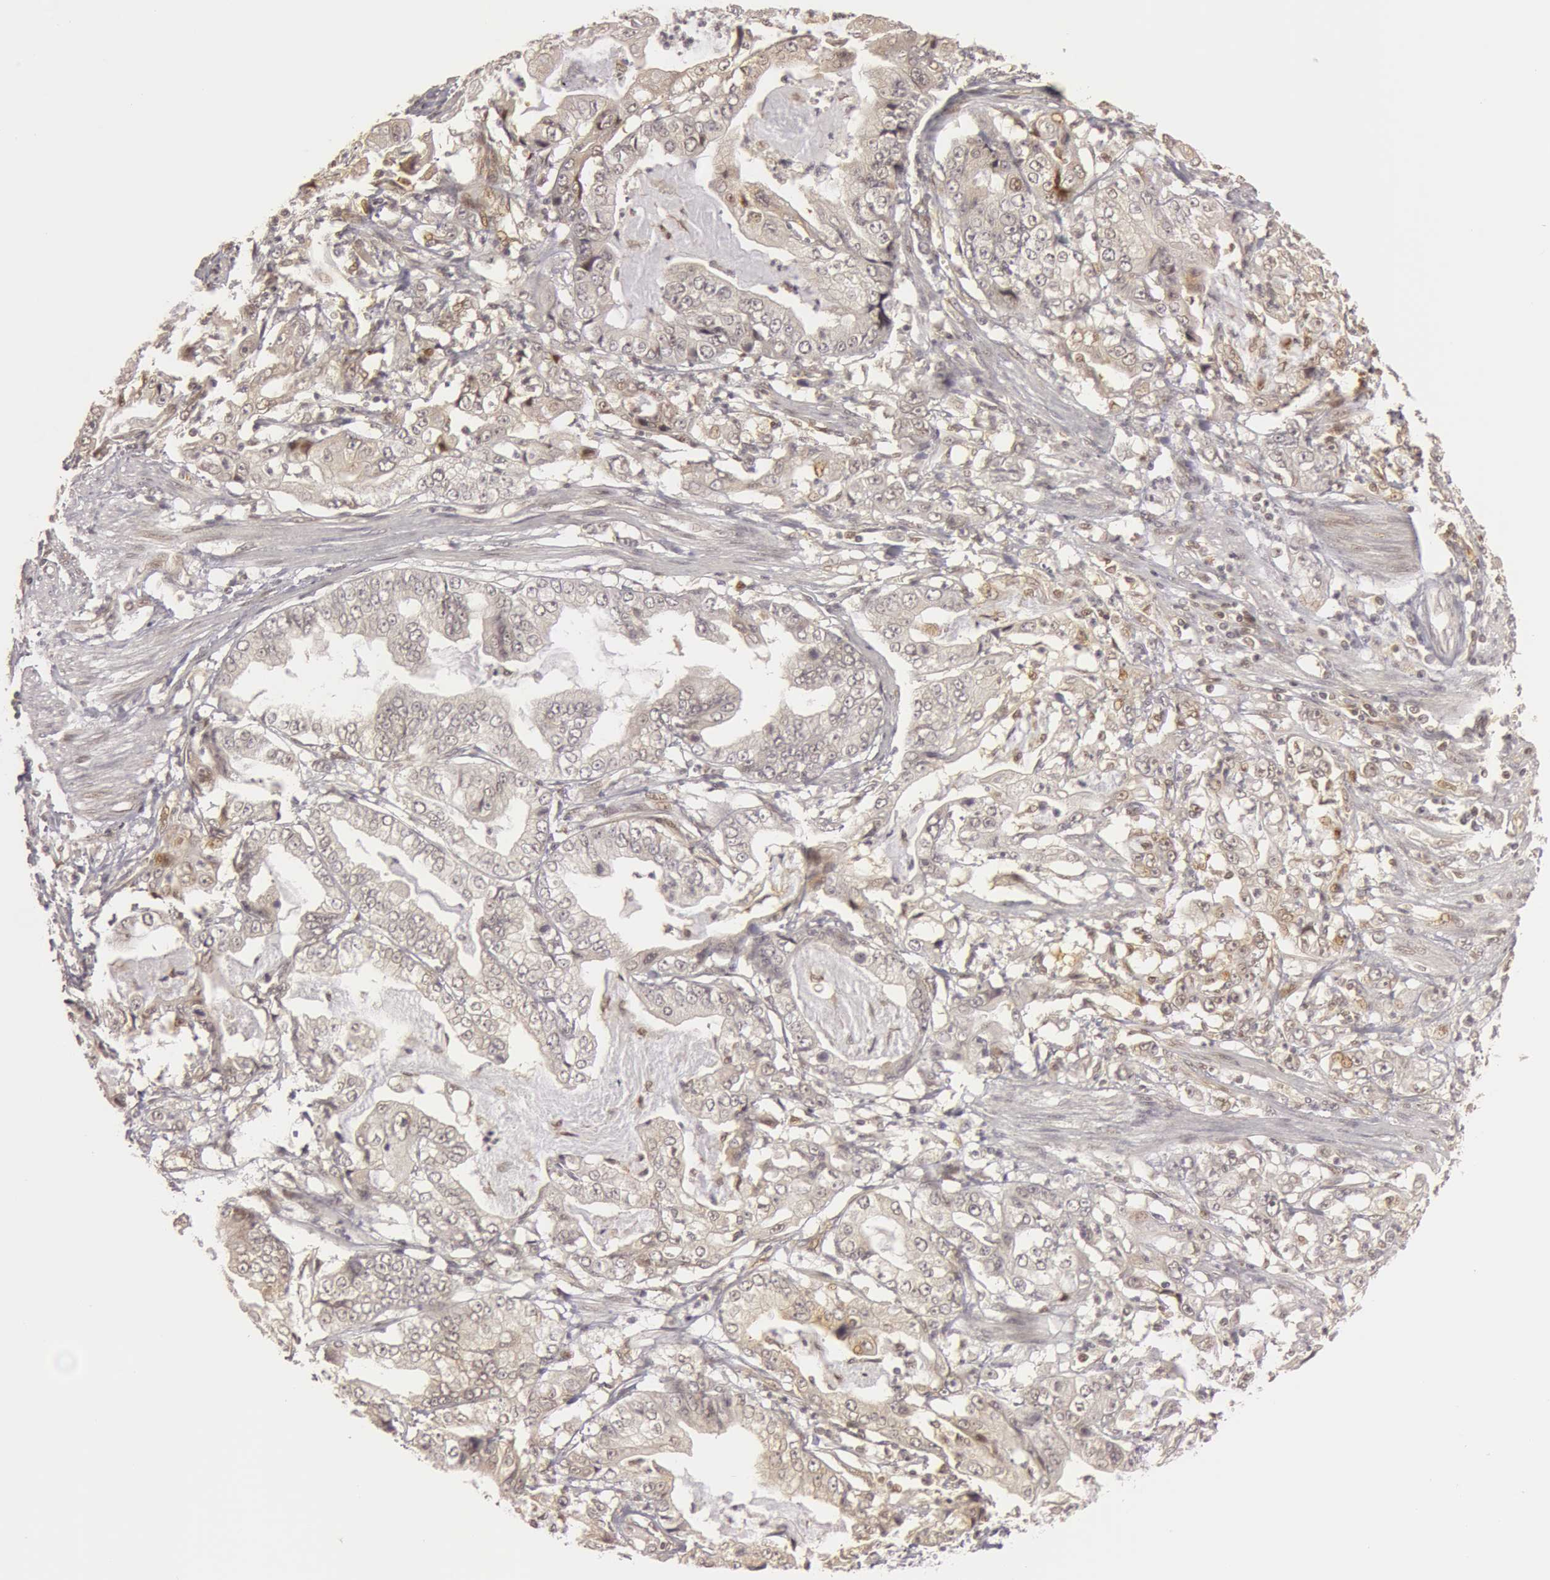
{"staining": {"intensity": "negative", "quantity": "none", "location": "none"}, "tissue": "stomach cancer", "cell_type": "Tumor cells", "image_type": "cancer", "snomed": [{"axis": "morphology", "description": "Adenocarcinoma, NOS"}, {"axis": "topography", "description": "Pancreas"}, {"axis": "topography", "description": "Stomach, upper"}], "caption": "IHC of human adenocarcinoma (stomach) demonstrates no expression in tumor cells.", "gene": "OASL", "patient": {"sex": "male", "age": 77}}